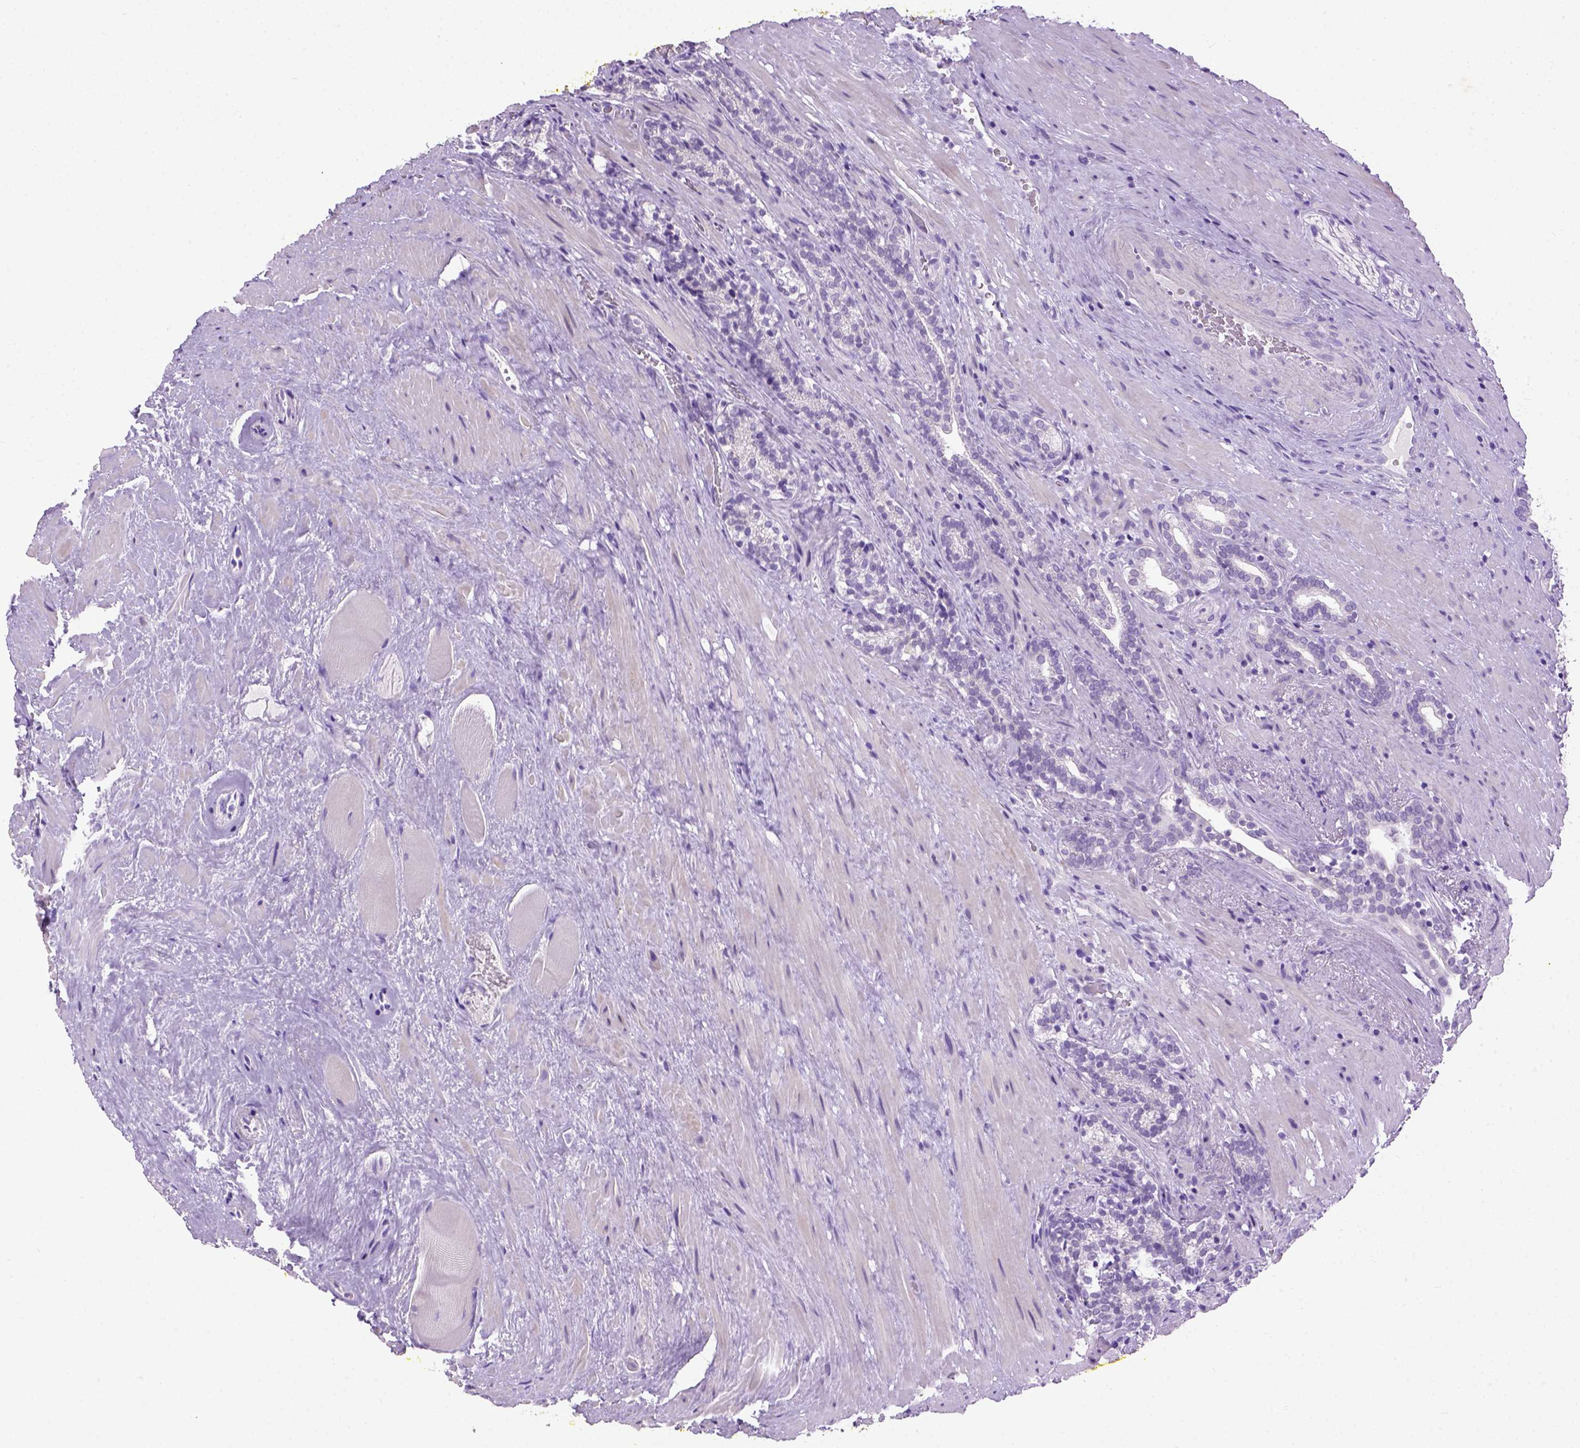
{"staining": {"intensity": "negative", "quantity": "none", "location": "none"}, "tissue": "prostate cancer", "cell_type": "Tumor cells", "image_type": "cancer", "snomed": [{"axis": "morphology", "description": "Adenocarcinoma, NOS"}, {"axis": "topography", "description": "Prostate"}], "caption": "This is an immunohistochemistry (IHC) micrograph of human prostate cancer (adenocarcinoma). There is no expression in tumor cells.", "gene": "UTP4", "patient": {"sex": "male", "age": 66}}